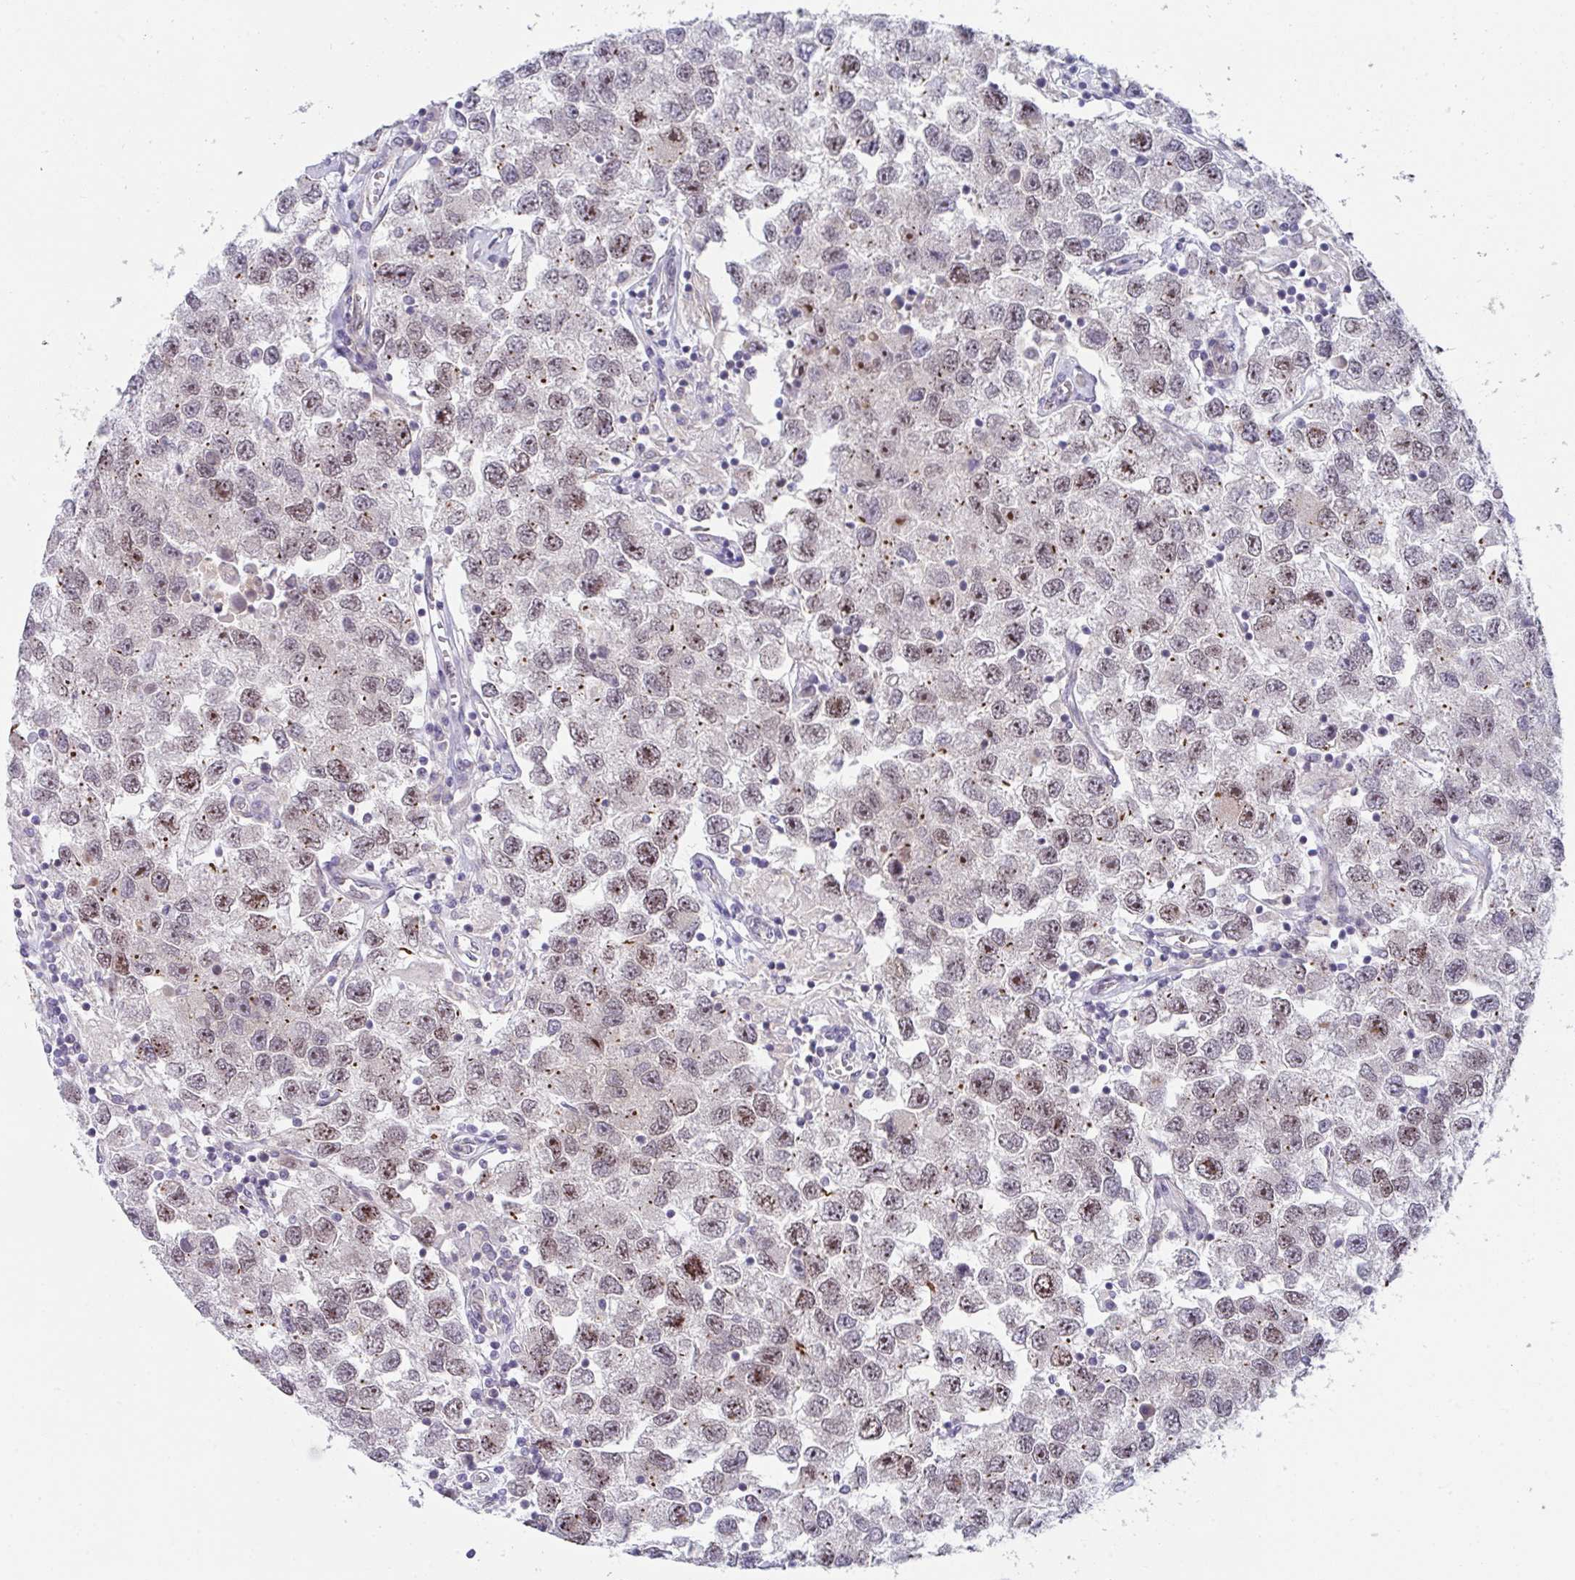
{"staining": {"intensity": "moderate", "quantity": "25%-75%", "location": "nuclear"}, "tissue": "testis cancer", "cell_type": "Tumor cells", "image_type": "cancer", "snomed": [{"axis": "morphology", "description": "Seminoma, NOS"}, {"axis": "topography", "description": "Testis"}], "caption": "This is a histology image of immunohistochemistry (IHC) staining of seminoma (testis), which shows moderate expression in the nuclear of tumor cells.", "gene": "RBM18", "patient": {"sex": "male", "age": 26}}